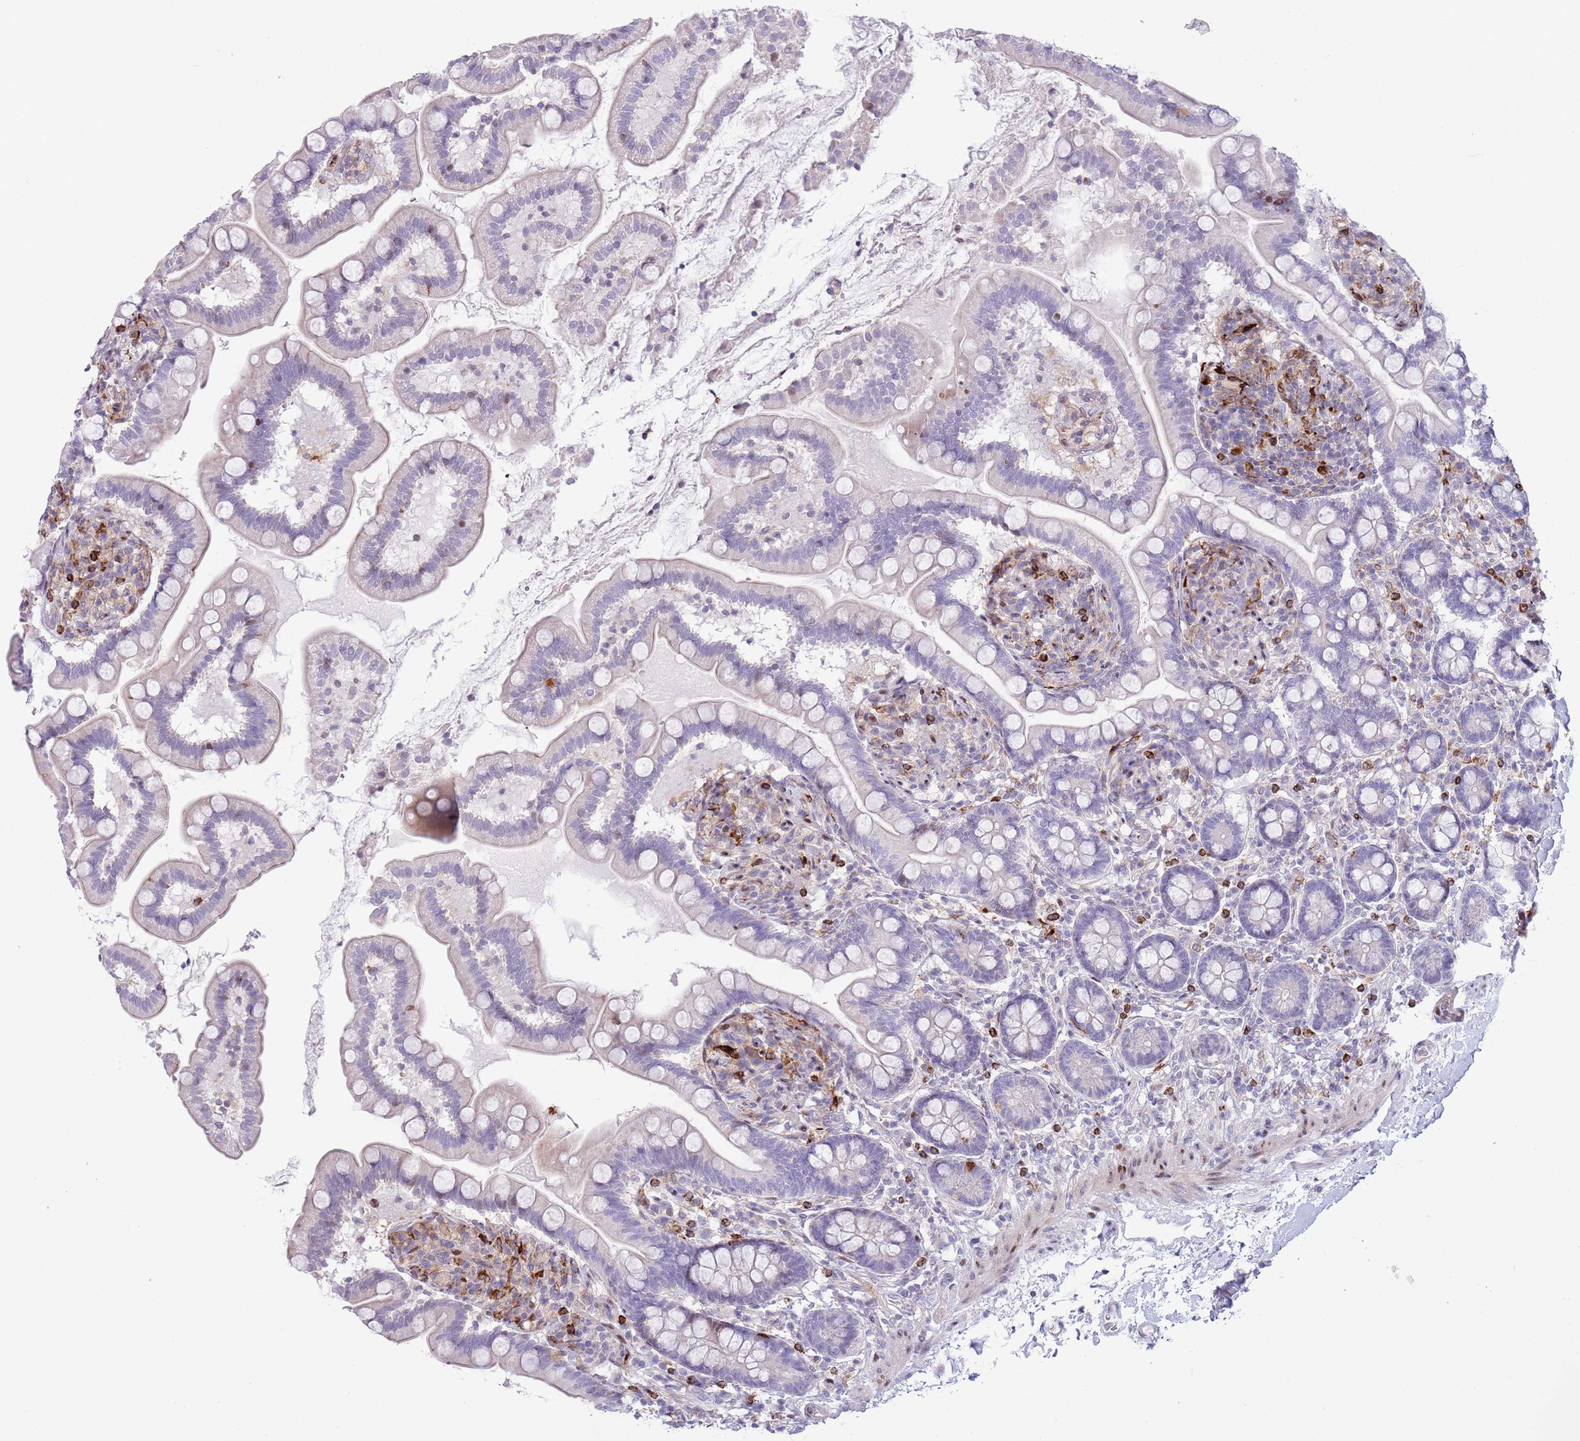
{"staining": {"intensity": "negative", "quantity": "none", "location": "none"}, "tissue": "small intestine", "cell_type": "Glandular cells", "image_type": "normal", "snomed": [{"axis": "morphology", "description": "Normal tissue, NOS"}, {"axis": "topography", "description": "Small intestine"}], "caption": "The immunohistochemistry histopathology image has no significant expression in glandular cells of small intestine.", "gene": "ANO8", "patient": {"sex": "female", "age": 64}}